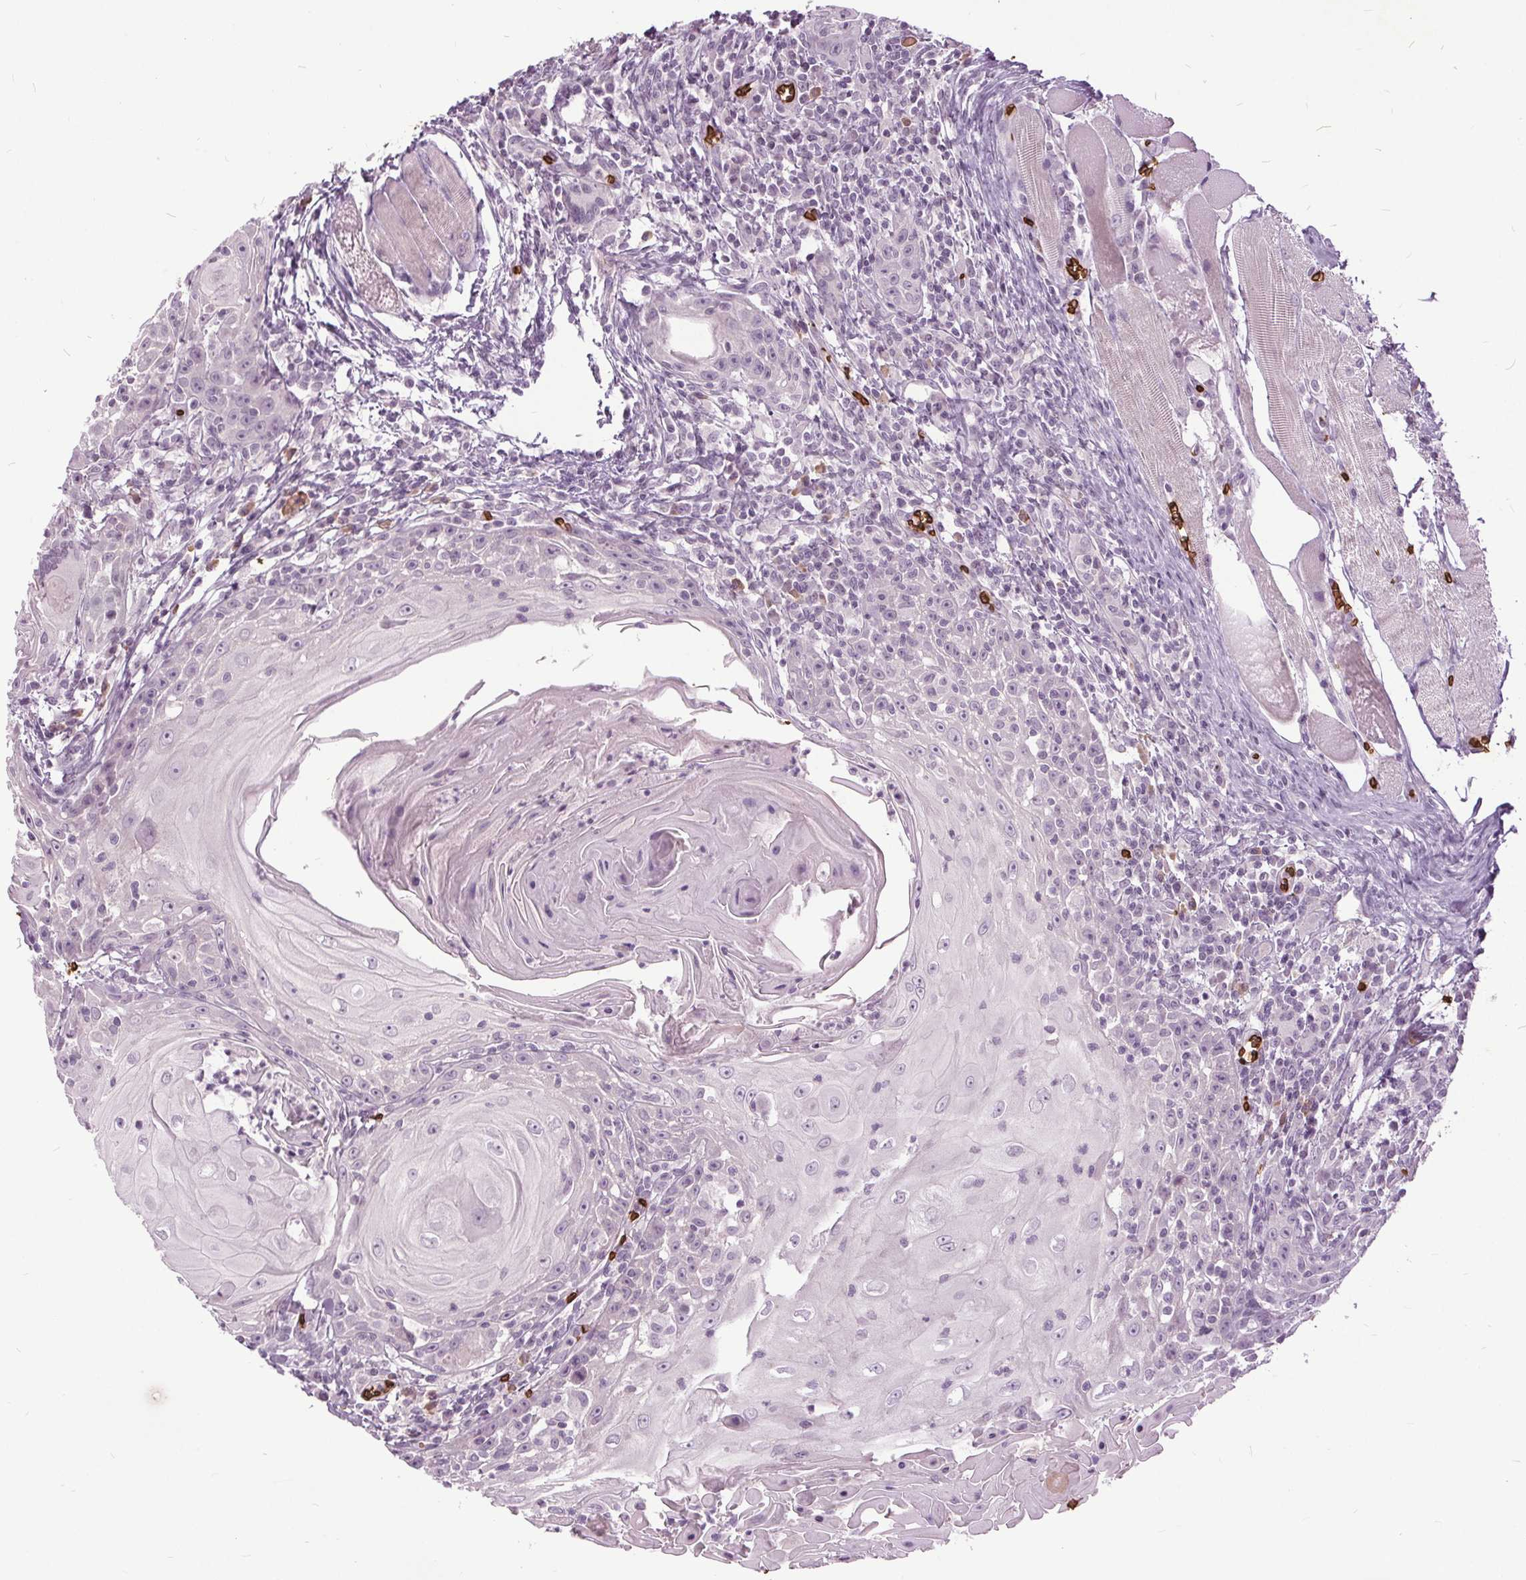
{"staining": {"intensity": "negative", "quantity": "none", "location": "none"}, "tissue": "head and neck cancer", "cell_type": "Tumor cells", "image_type": "cancer", "snomed": [{"axis": "morphology", "description": "Squamous cell carcinoma, NOS"}, {"axis": "topography", "description": "Head-Neck"}], "caption": "An IHC micrograph of head and neck cancer (squamous cell carcinoma) is shown. There is no staining in tumor cells of head and neck cancer (squamous cell carcinoma). (DAB IHC with hematoxylin counter stain).", "gene": "SLC4A1", "patient": {"sex": "male", "age": 52}}